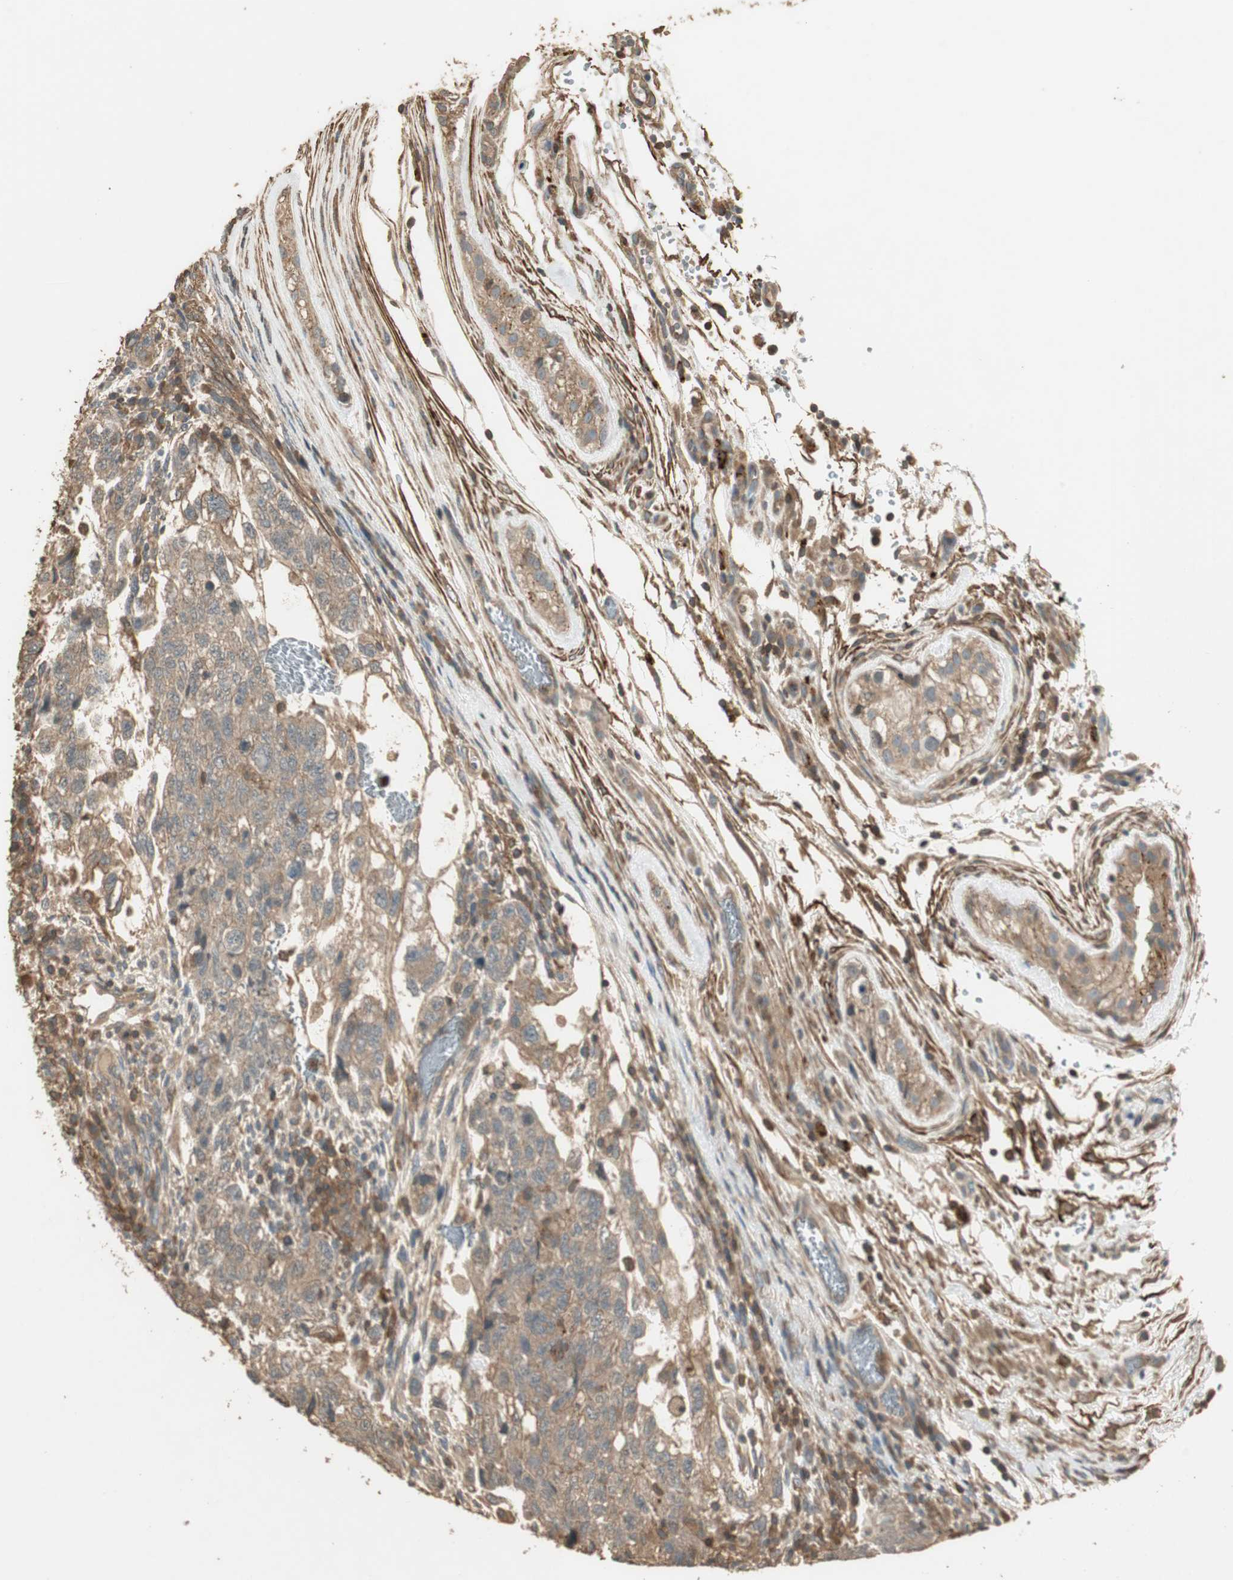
{"staining": {"intensity": "moderate", "quantity": ">75%", "location": "cytoplasmic/membranous"}, "tissue": "testis cancer", "cell_type": "Tumor cells", "image_type": "cancer", "snomed": [{"axis": "morphology", "description": "Normal tissue, NOS"}, {"axis": "morphology", "description": "Carcinoma, Embryonal, NOS"}, {"axis": "topography", "description": "Testis"}], "caption": "This is an image of immunohistochemistry staining of embryonal carcinoma (testis), which shows moderate staining in the cytoplasmic/membranous of tumor cells.", "gene": "USP2", "patient": {"sex": "male", "age": 36}}